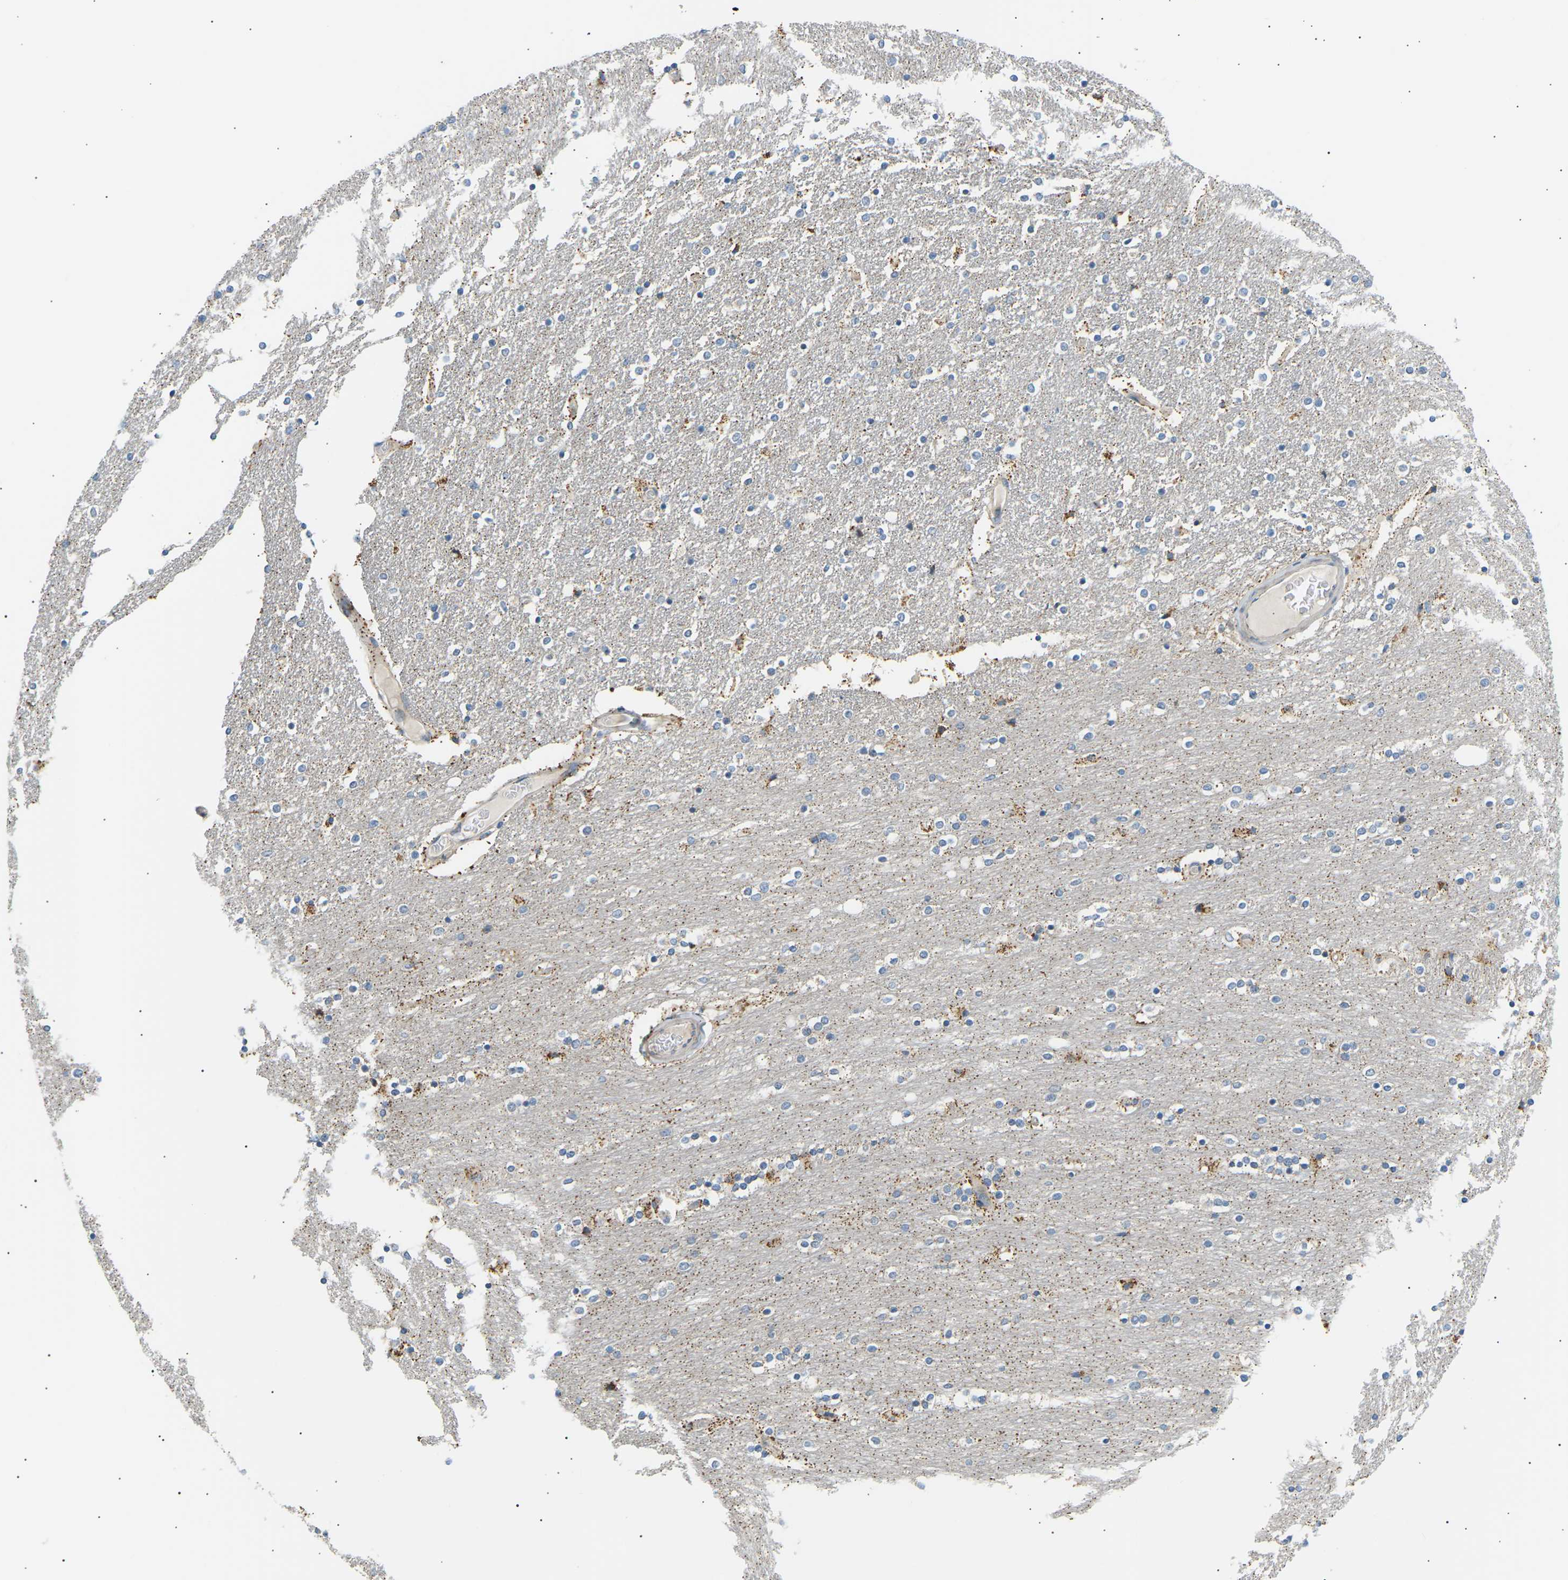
{"staining": {"intensity": "weak", "quantity": "25%-75%", "location": "cytoplasmic/membranous"}, "tissue": "caudate", "cell_type": "Glial cells", "image_type": "normal", "snomed": [{"axis": "morphology", "description": "Normal tissue, NOS"}, {"axis": "topography", "description": "Lateral ventricle wall"}], "caption": "A brown stain highlights weak cytoplasmic/membranous positivity of a protein in glial cells of benign human caudate. (Brightfield microscopy of DAB IHC at high magnification).", "gene": "TBC1D8", "patient": {"sex": "female", "age": 54}}